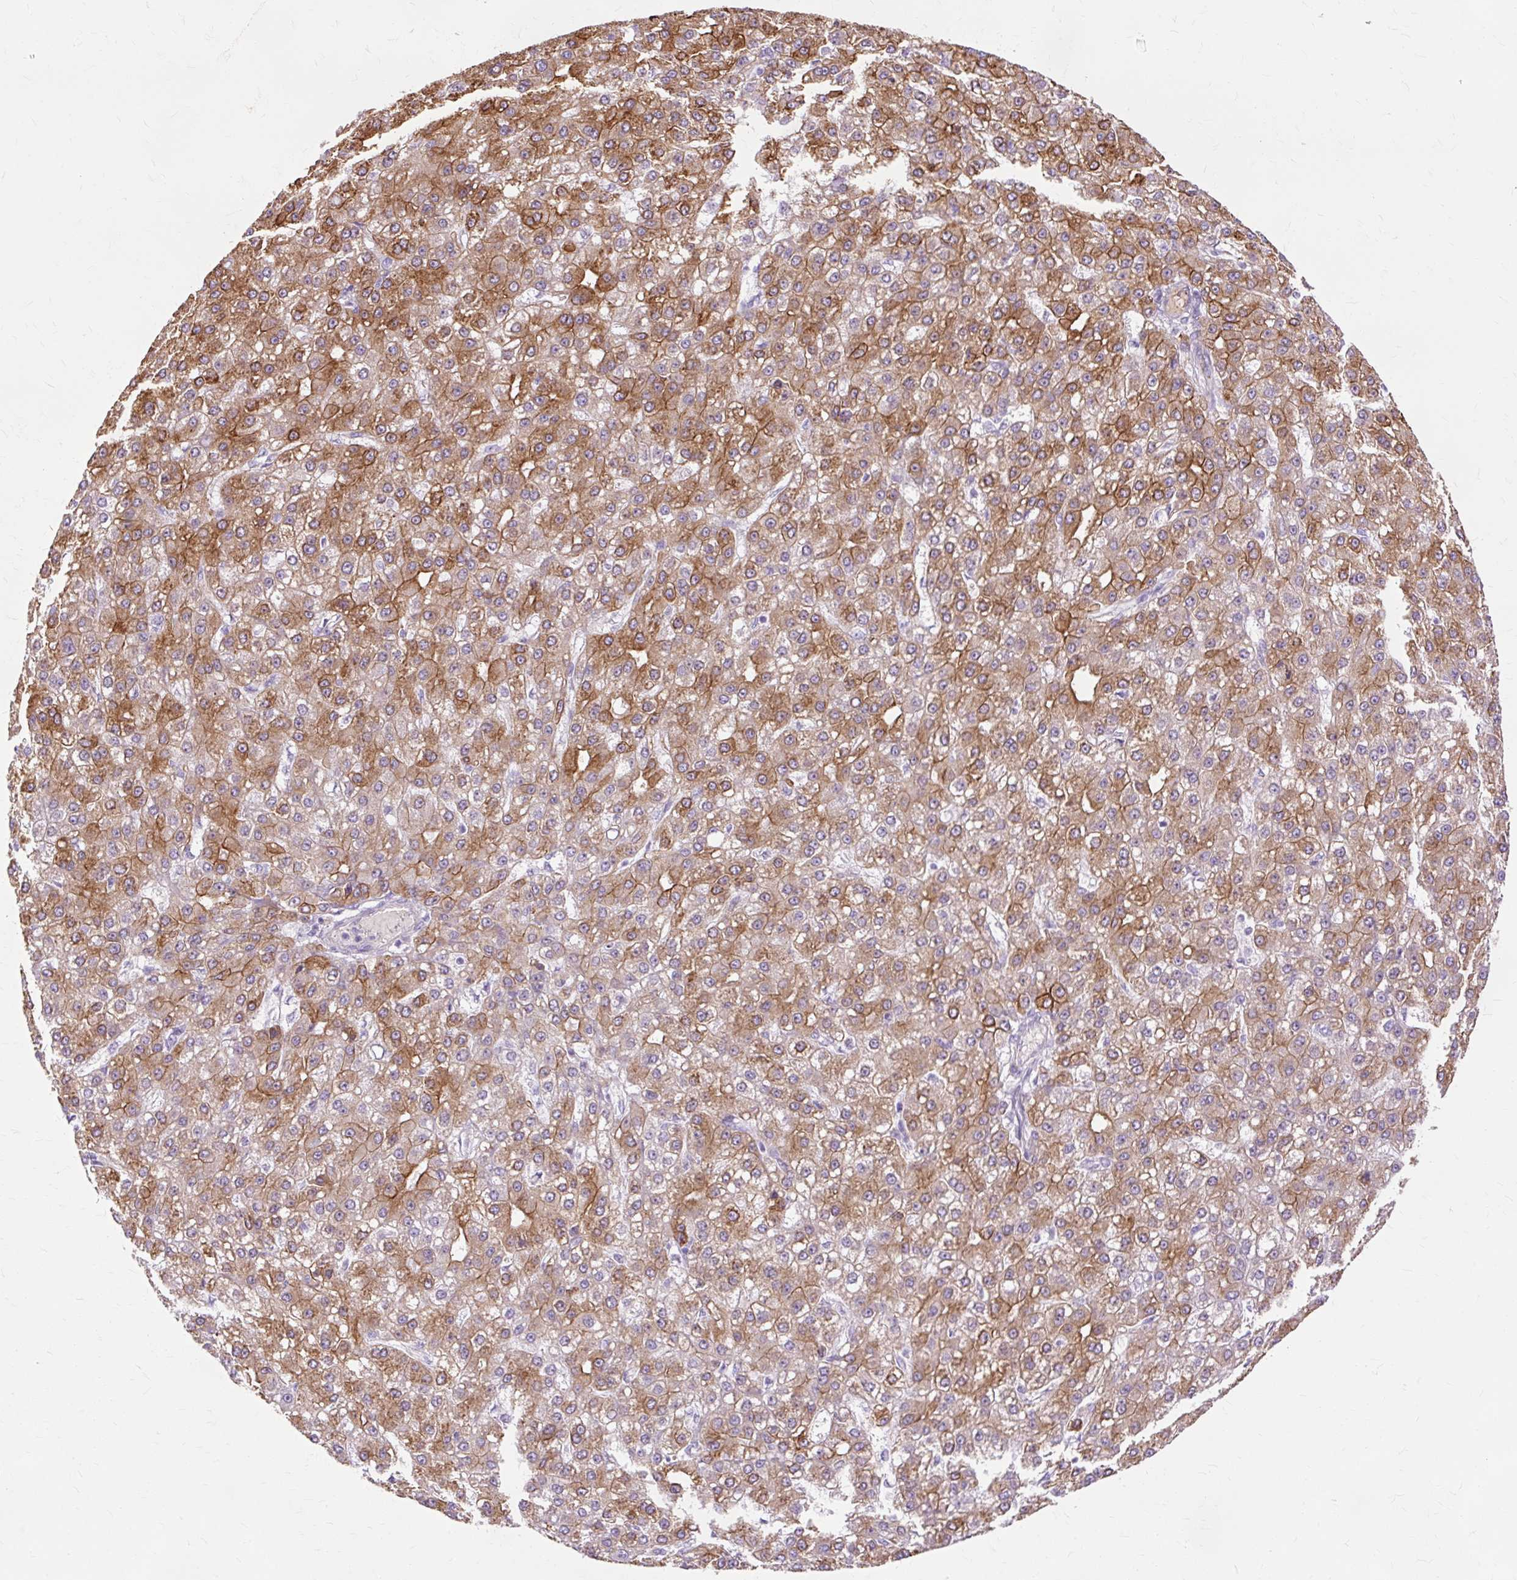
{"staining": {"intensity": "strong", "quantity": ">75%", "location": "cytoplasmic/membranous"}, "tissue": "liver cancer", "cell_type": "Tumor cells", "image_type": "cancer", "snomed": [{"axis": "morphology", "description": "Carcinoma, Hepatocellular, NOS"}, {"axis": "topography", "description": "Liver"}], "caption": "Tumor cells reveal high levels of strong cytoplasmic/membranous expression in approximately >75% of cells in liver cancer (hepatocellular carcinoma).", "gene": "DCTN4", "patient": {"sex": "male", "age": 67}}